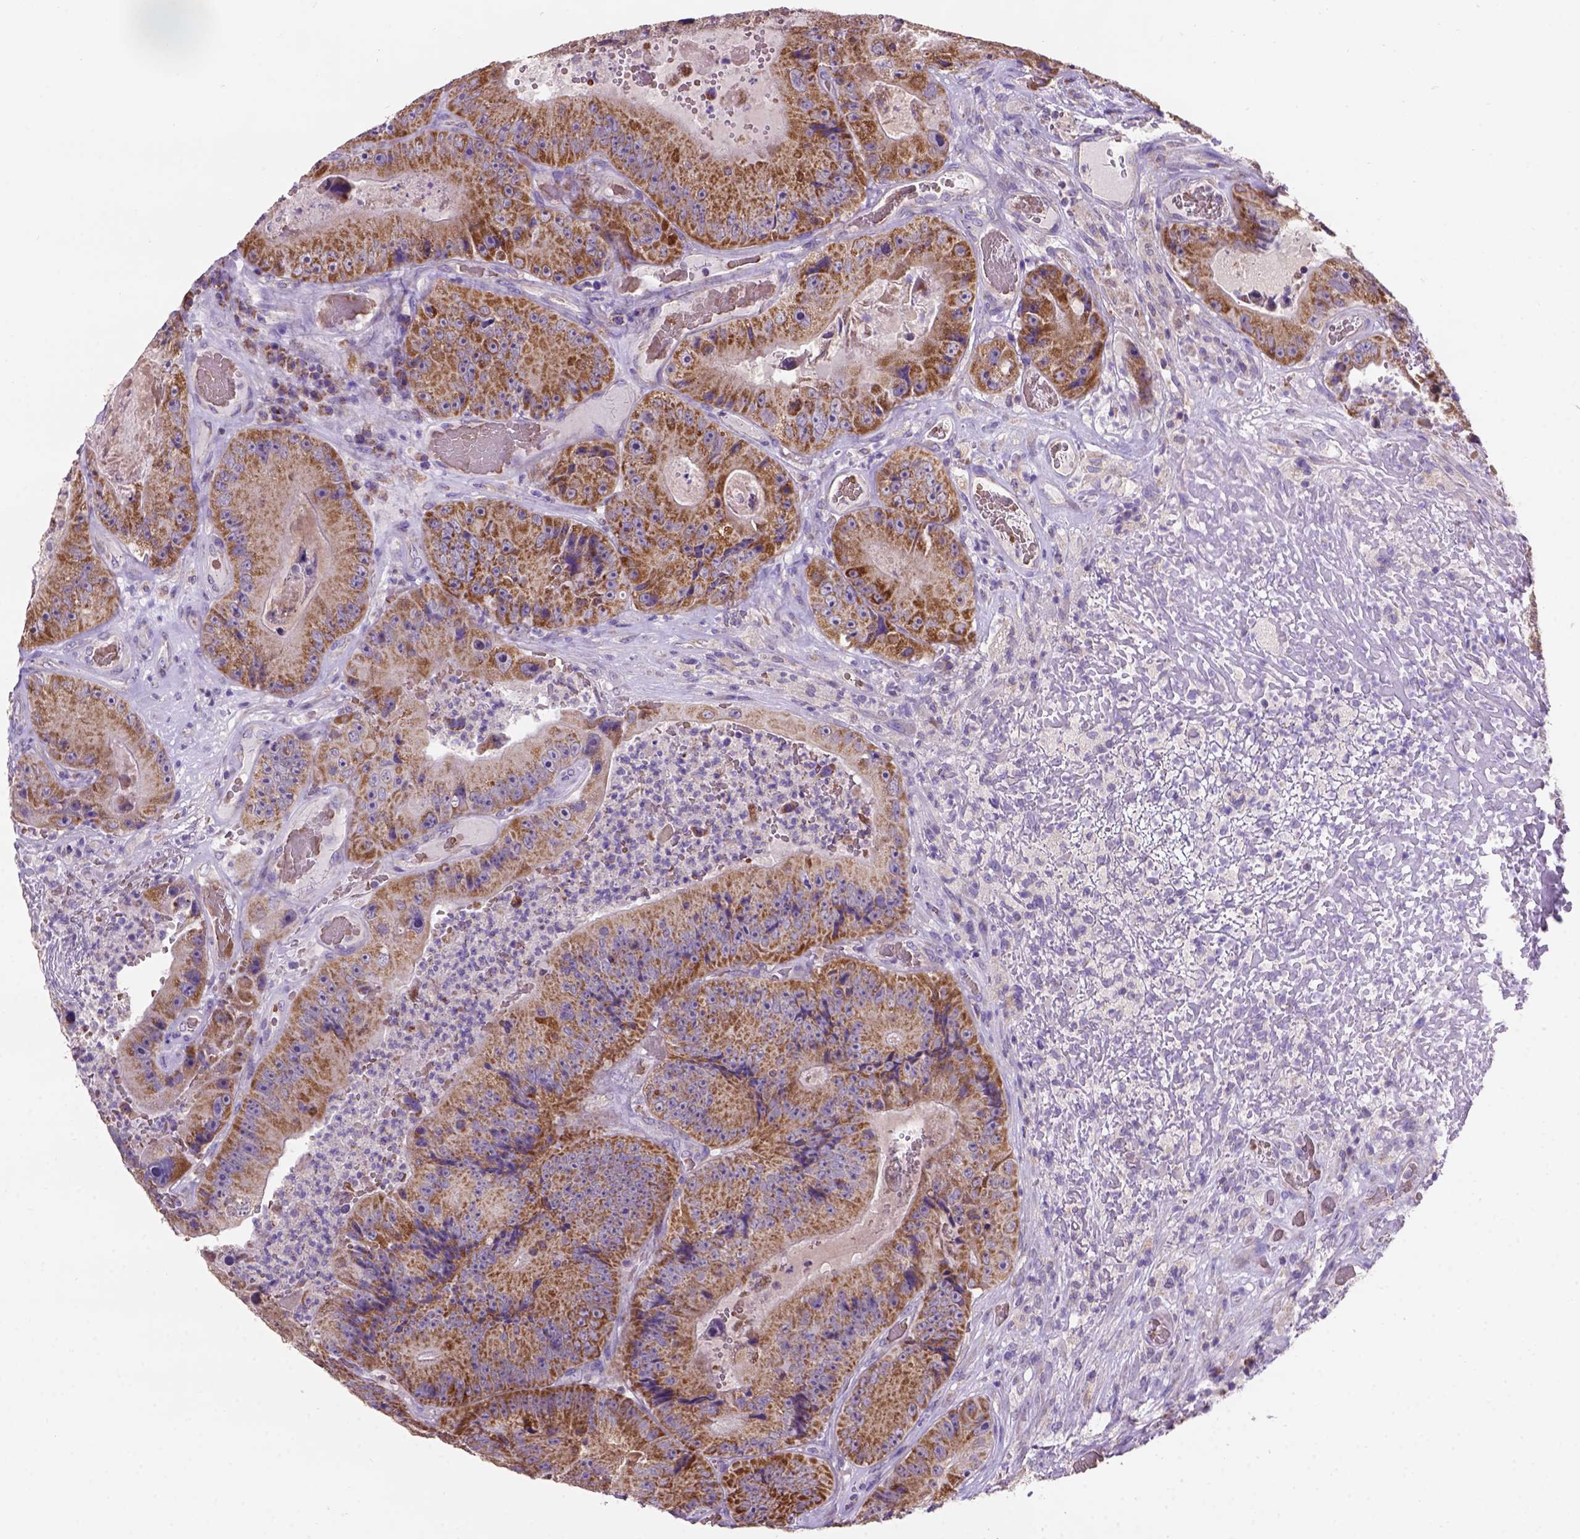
{"staining": {"intensity": "moderate", "quantity": ">75%", "location": "cytoplasmic/membranous"}, "tissue": "colorectal cancer", "cell_type": "Tumor cells", "image_type": "cancer", "snomed": [{"axis": "morphology", "description": "Adenocarcinoma, NOS"}, {"axis": "topography", "description": "Colon"}], "caption": "Colorectal cancer stained for a protein displays moderate cytoplasmic/membranous positivity in tumor cells. The staining was performed using DAB, with brown indicating positive protein expression. Nuclei are stained blue with hematoxylin.", "gene": "L2HGDH", "patient": {"sex": "female", "age": 86}}